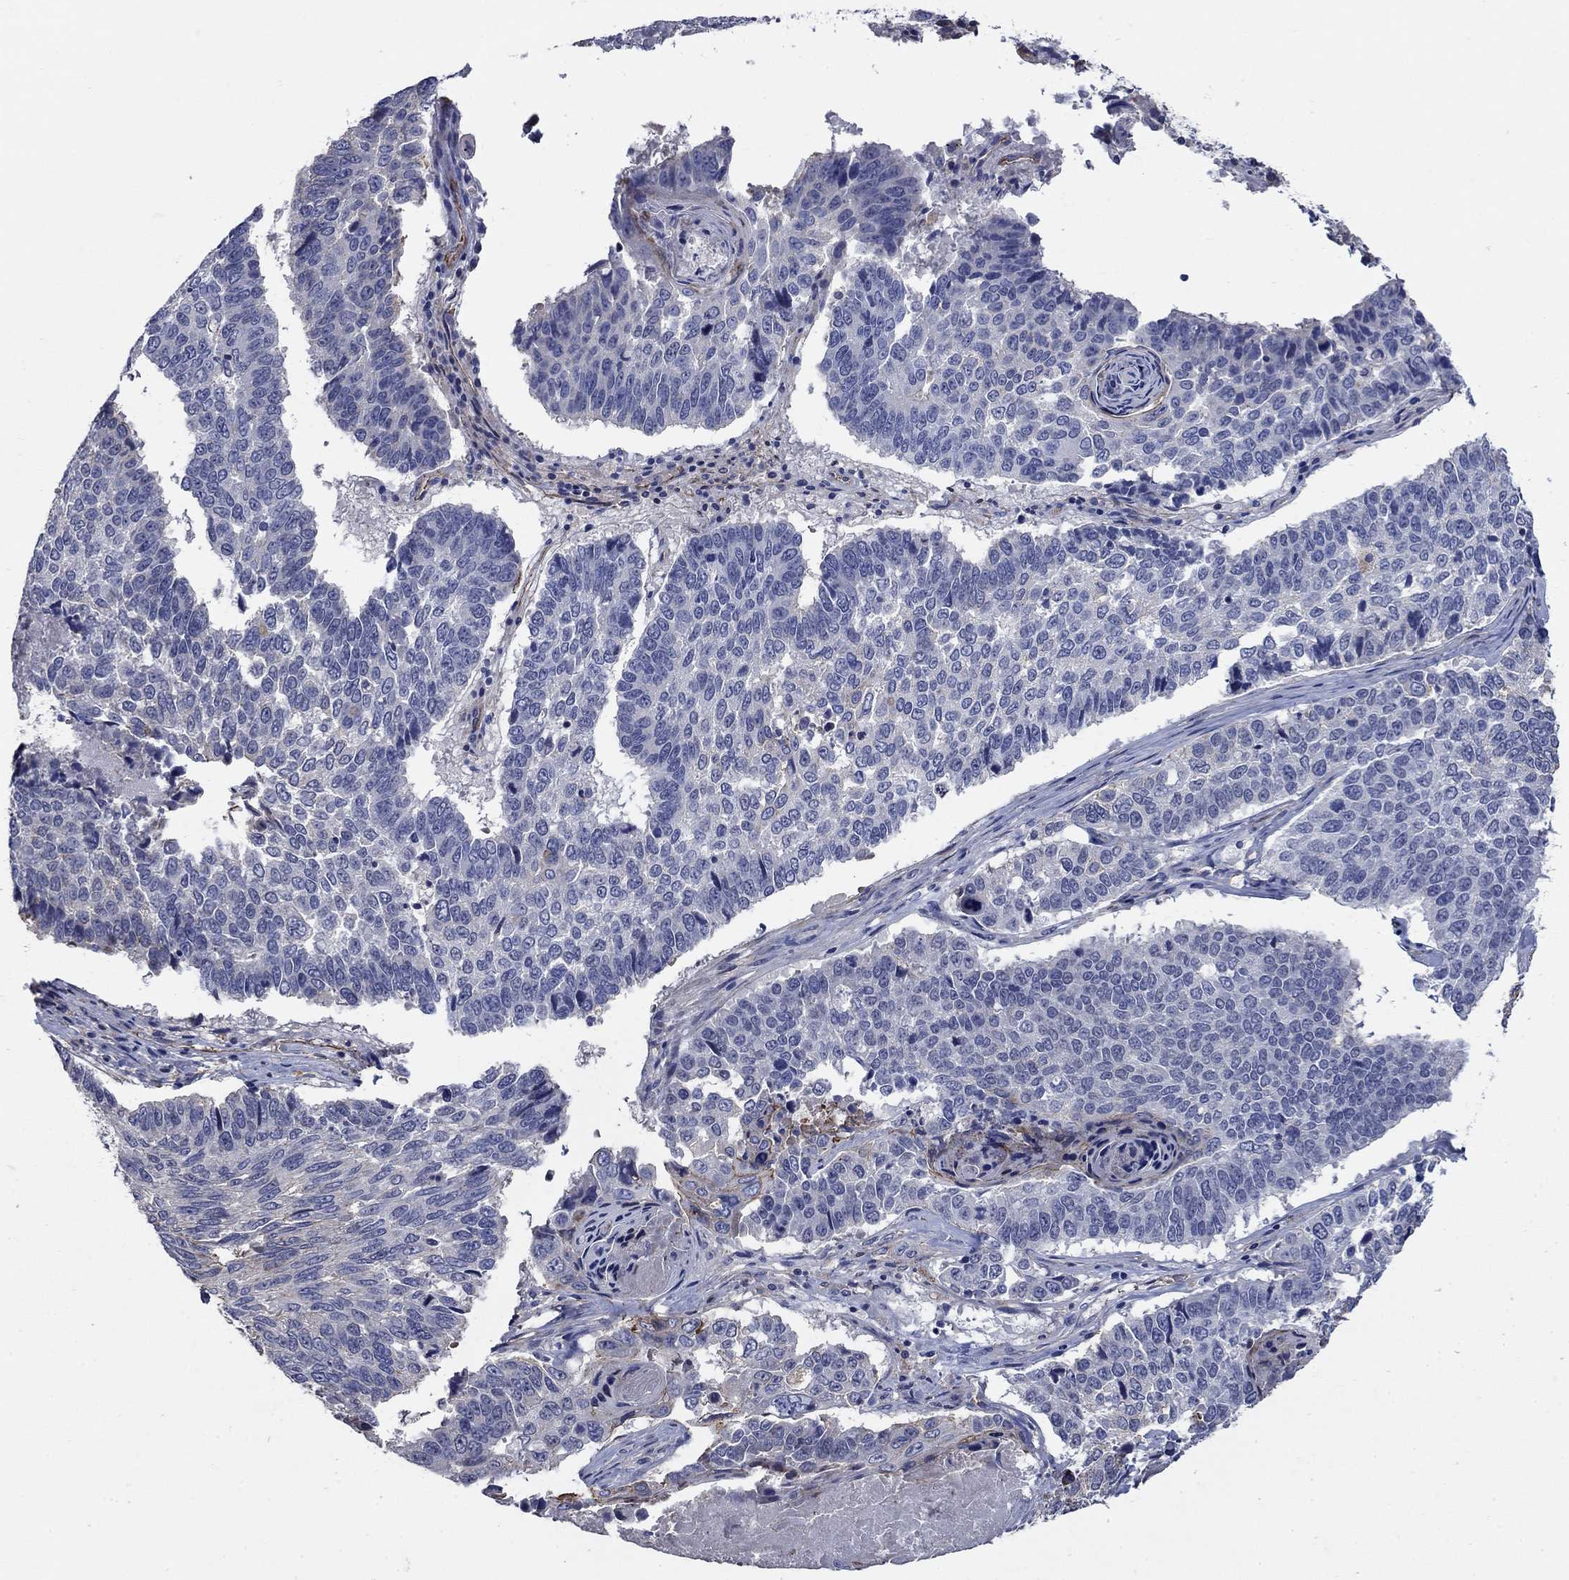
{"staining": {"intensity": "negative", "quantity": "none", "location": "none"}, "tissue": "lung cancer", "cell_type": "Tumor cells", "image_type": "cancer", "snomed": [{"axis": "morphology", "description": "Squamous cell carcinoma, NOS"}, {"axis": "topography", "description": "Lung"}], "caption": "IHC photomicrograph of human lung cancer stained for a protein (brown), which reveals no staining in tumor cells.", "gene": "FLNC", "patient": {"sex": "male", "age": 73}}